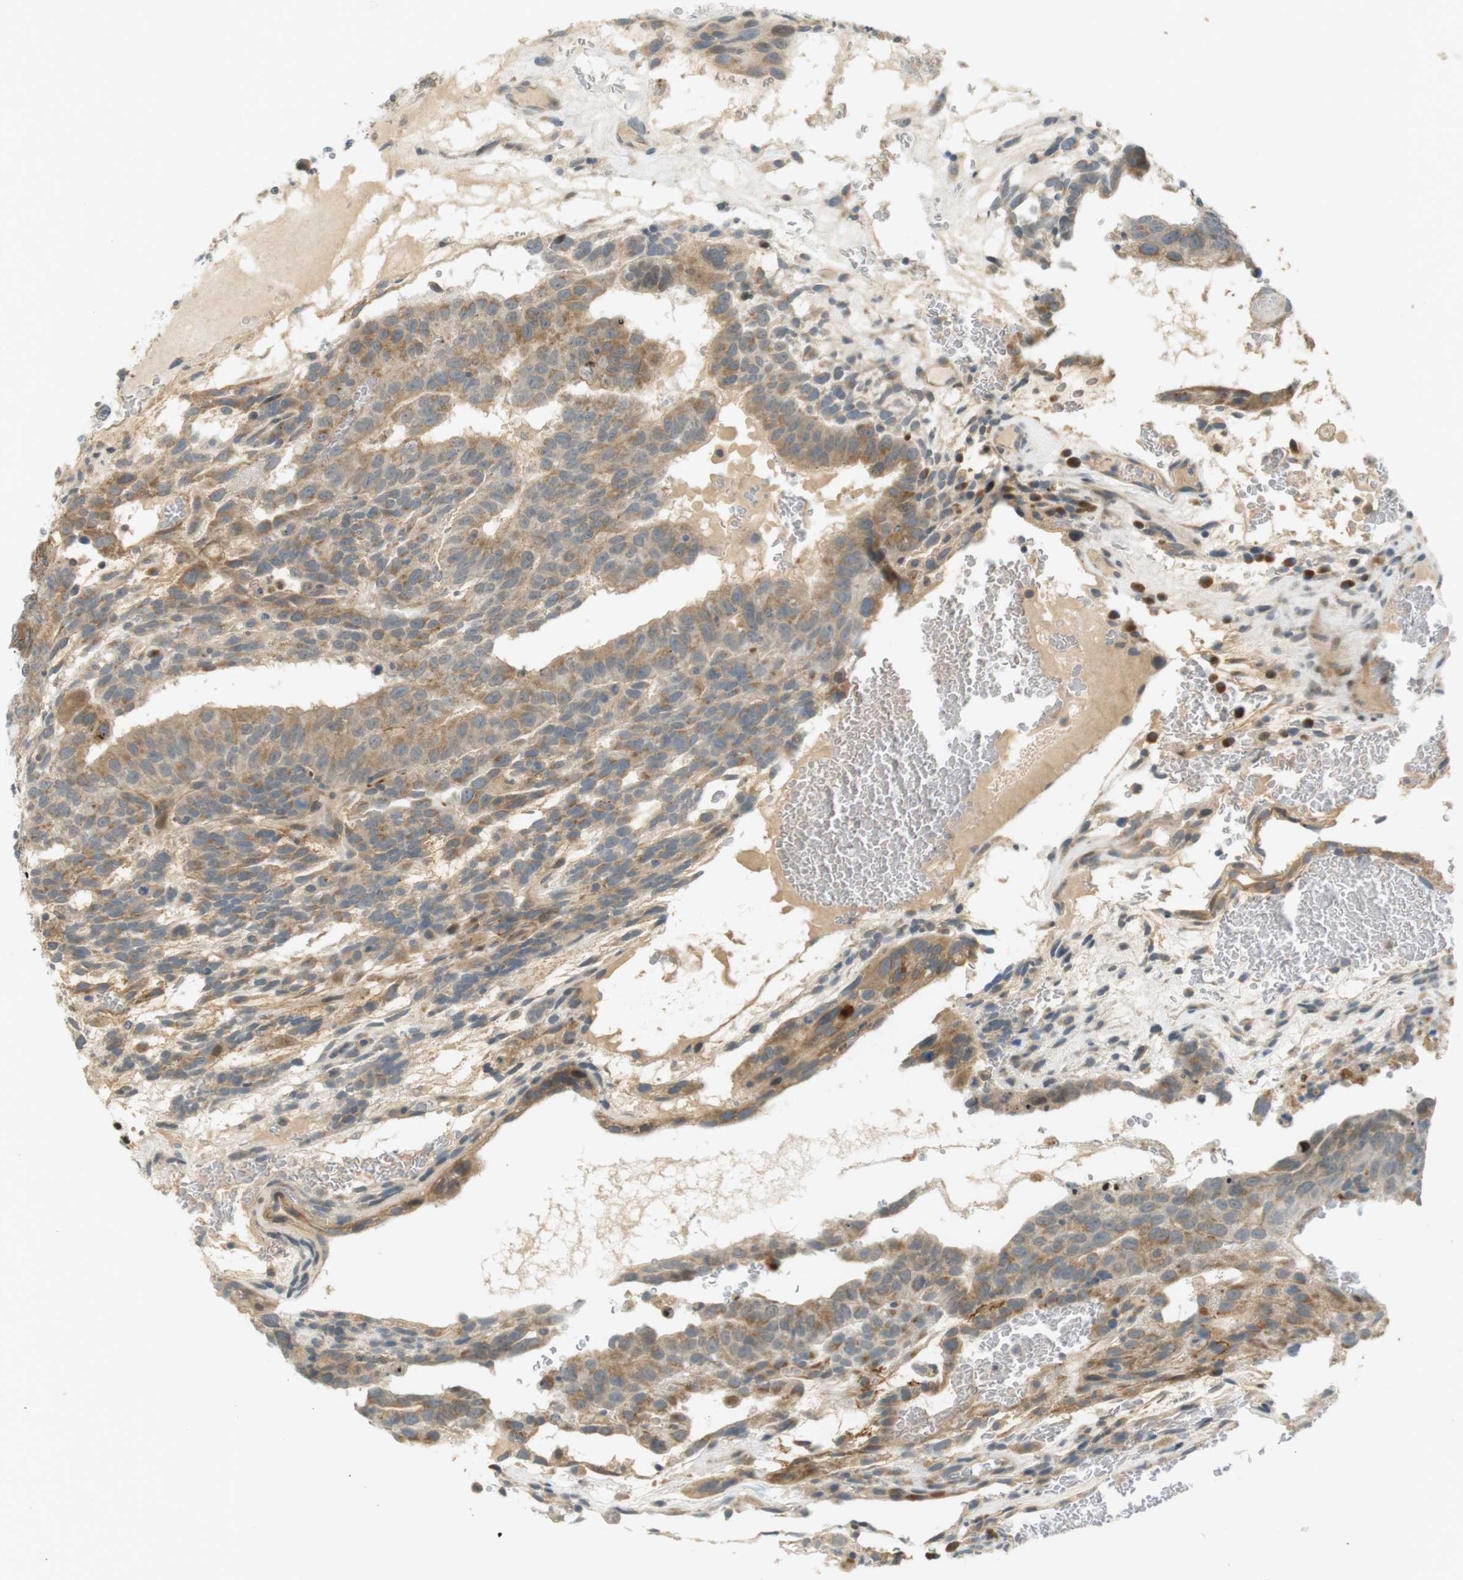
{"staining": {"intensity": "moderate", "quantity": ">75%", "location": "cytoplasmic/membranous"}, "tissue": "testis cancer", "cell_type": "Tumor cells", "image_type": "cancer", "snomed": [{"axis": "morphology", "description": "Seminoma, NOS"}, {"axis": "morphology", "description": "Carcinoma, Embryonal, NOS"}, {"axis": "topography", "description": "Testis"}], "caption": "An image of human testis cancer (embryonal carcinoma) stained for a protein demonstrates moderate cytoplasmic/membranous brown staining in tumor cells. (DAB IHC, brown staining for protein, blue staining for nuclei).", "gene": "CLRN3", "patient": {"sex": "male", "age": 52}}